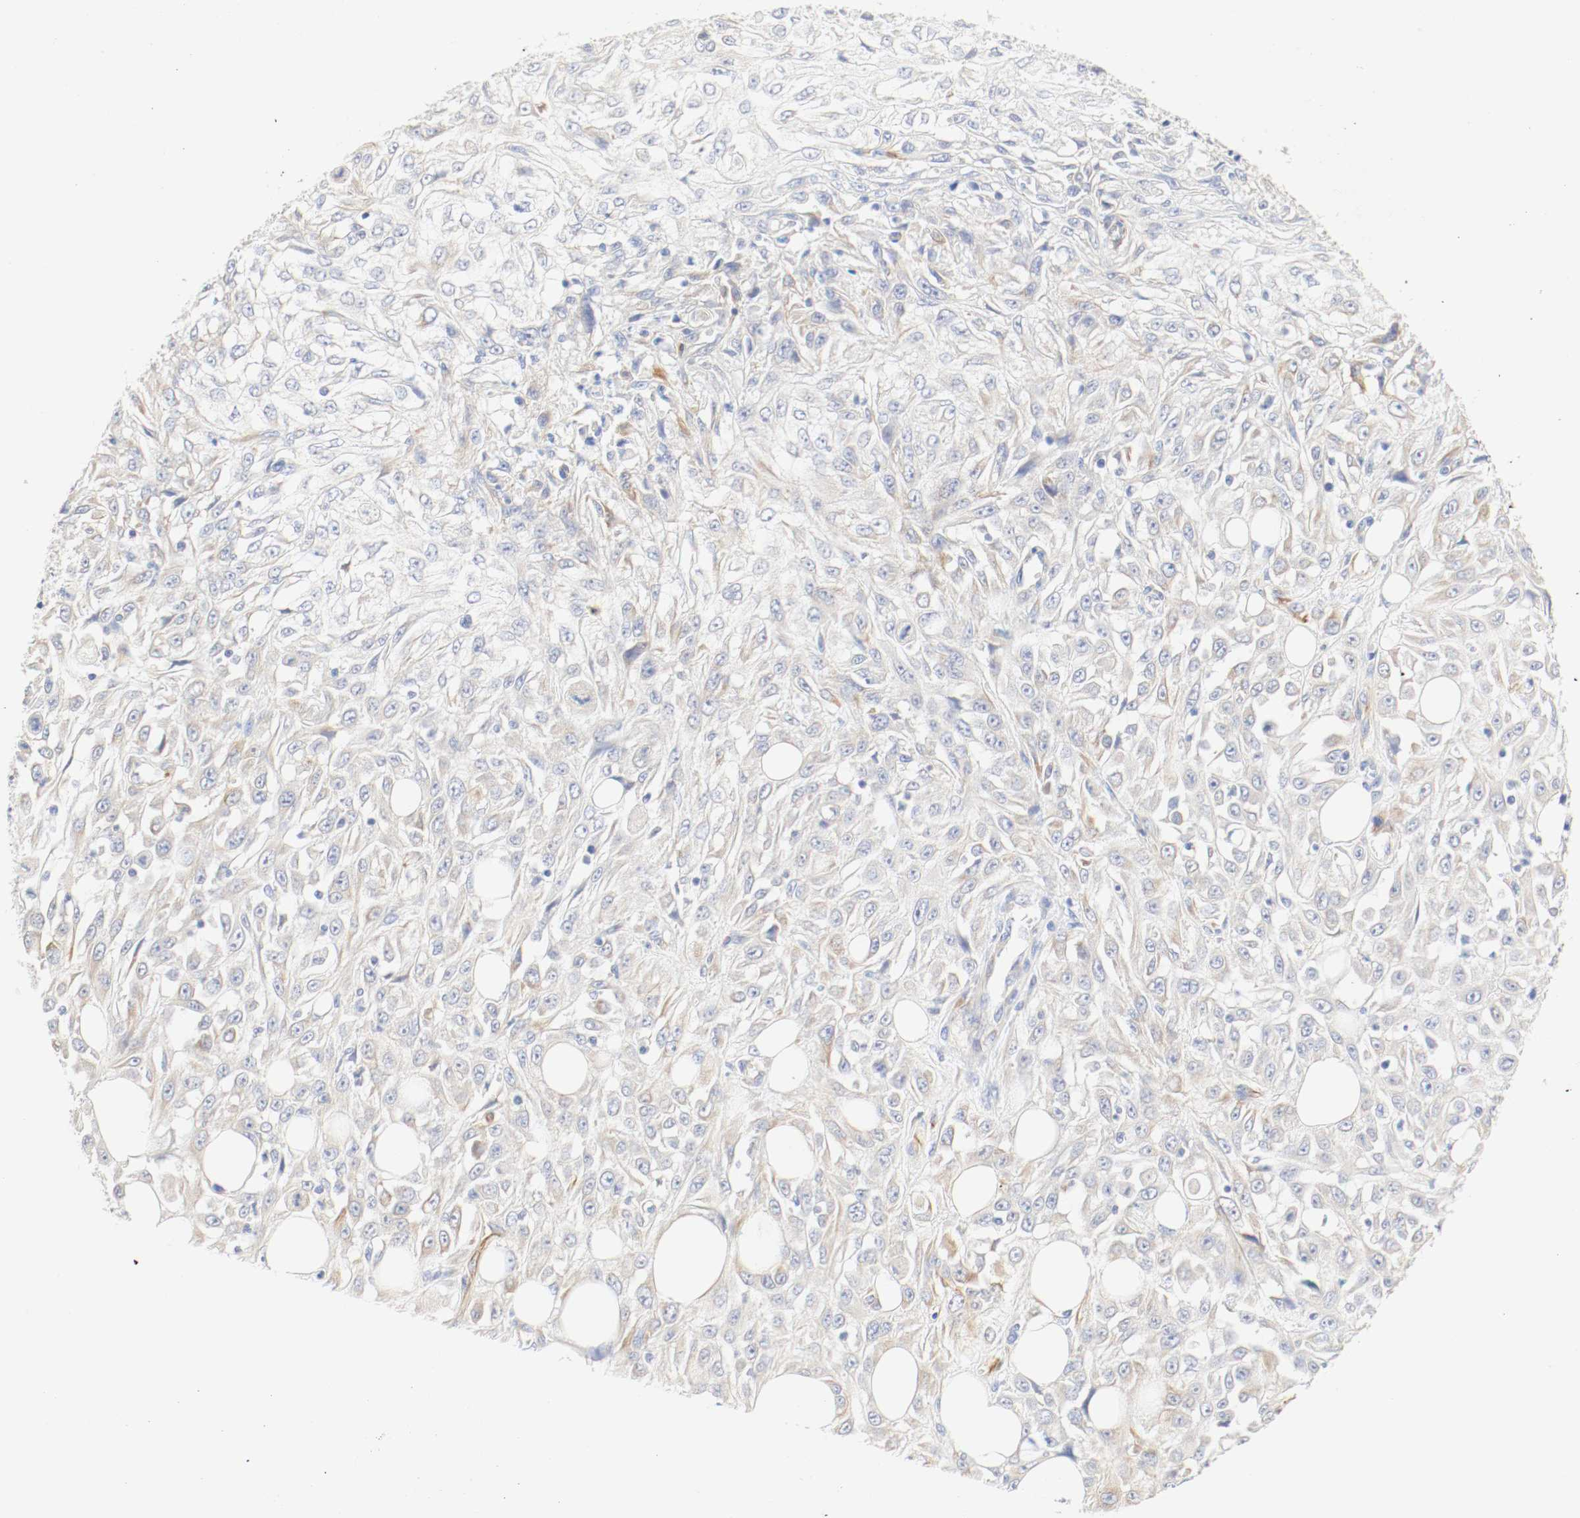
{"staining": {"intensity": "weak", "quantity": "<25%", "location": "cytoplasmic/membranous"}, "tissue": "skin cancer", "cell_type": "Tumor cells", "image_type": "cancer", "snomed": [{"axis": "morphology", "description": "Squamous cell carcinoma, NOS"}, {"axis": "topography", "description": "Skin"}], "caption": "Squamous cell carcinoma (skin) was stained to show a protein in brown. There is no significant expression in tumor cells.", "gene": "GIT1", "patient": {"sex": "male", "age": 75}}